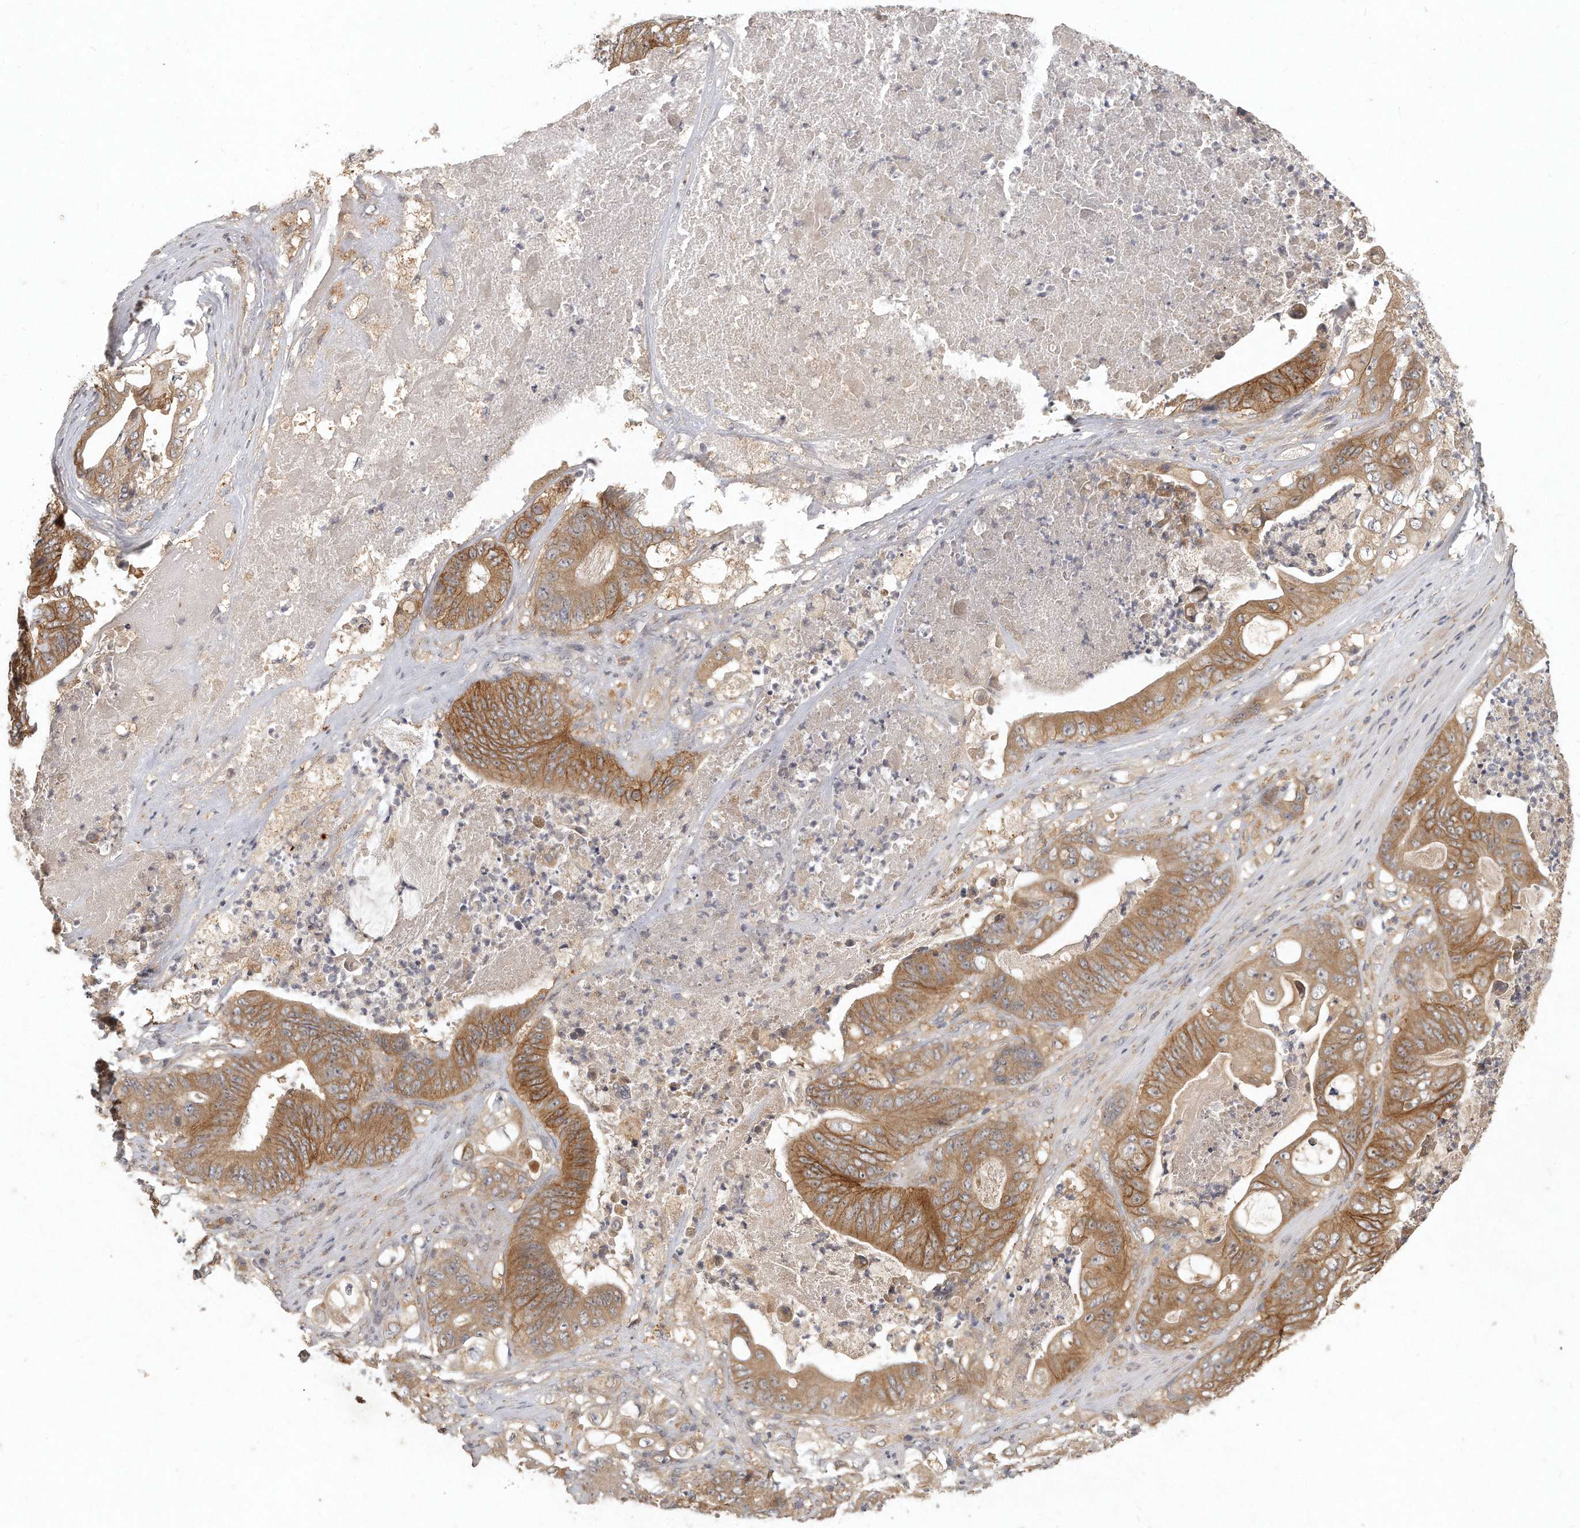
{"staining": {"intensity": "moderate", "quantity": ">75%", "location": "cytoplasmic/membranous"}, "tissue": "stomach cancer", "cell_type": "Tumor cells", "image_type": "cancer", "snomed": [{"axis": "morphology", "description": "Adenocarcinoma, NOS"}, {"axis": "topography", "description": "Stomach"}], "caption": "This is a photomicrograph of immunohistochemistry staining of stomach adenocarcinoma, which shows moderate staining in the cytoplasmic/membranous of tumor cells.", "gene": "LGALS8", "patient": {"sex": "female", "age": 73}}